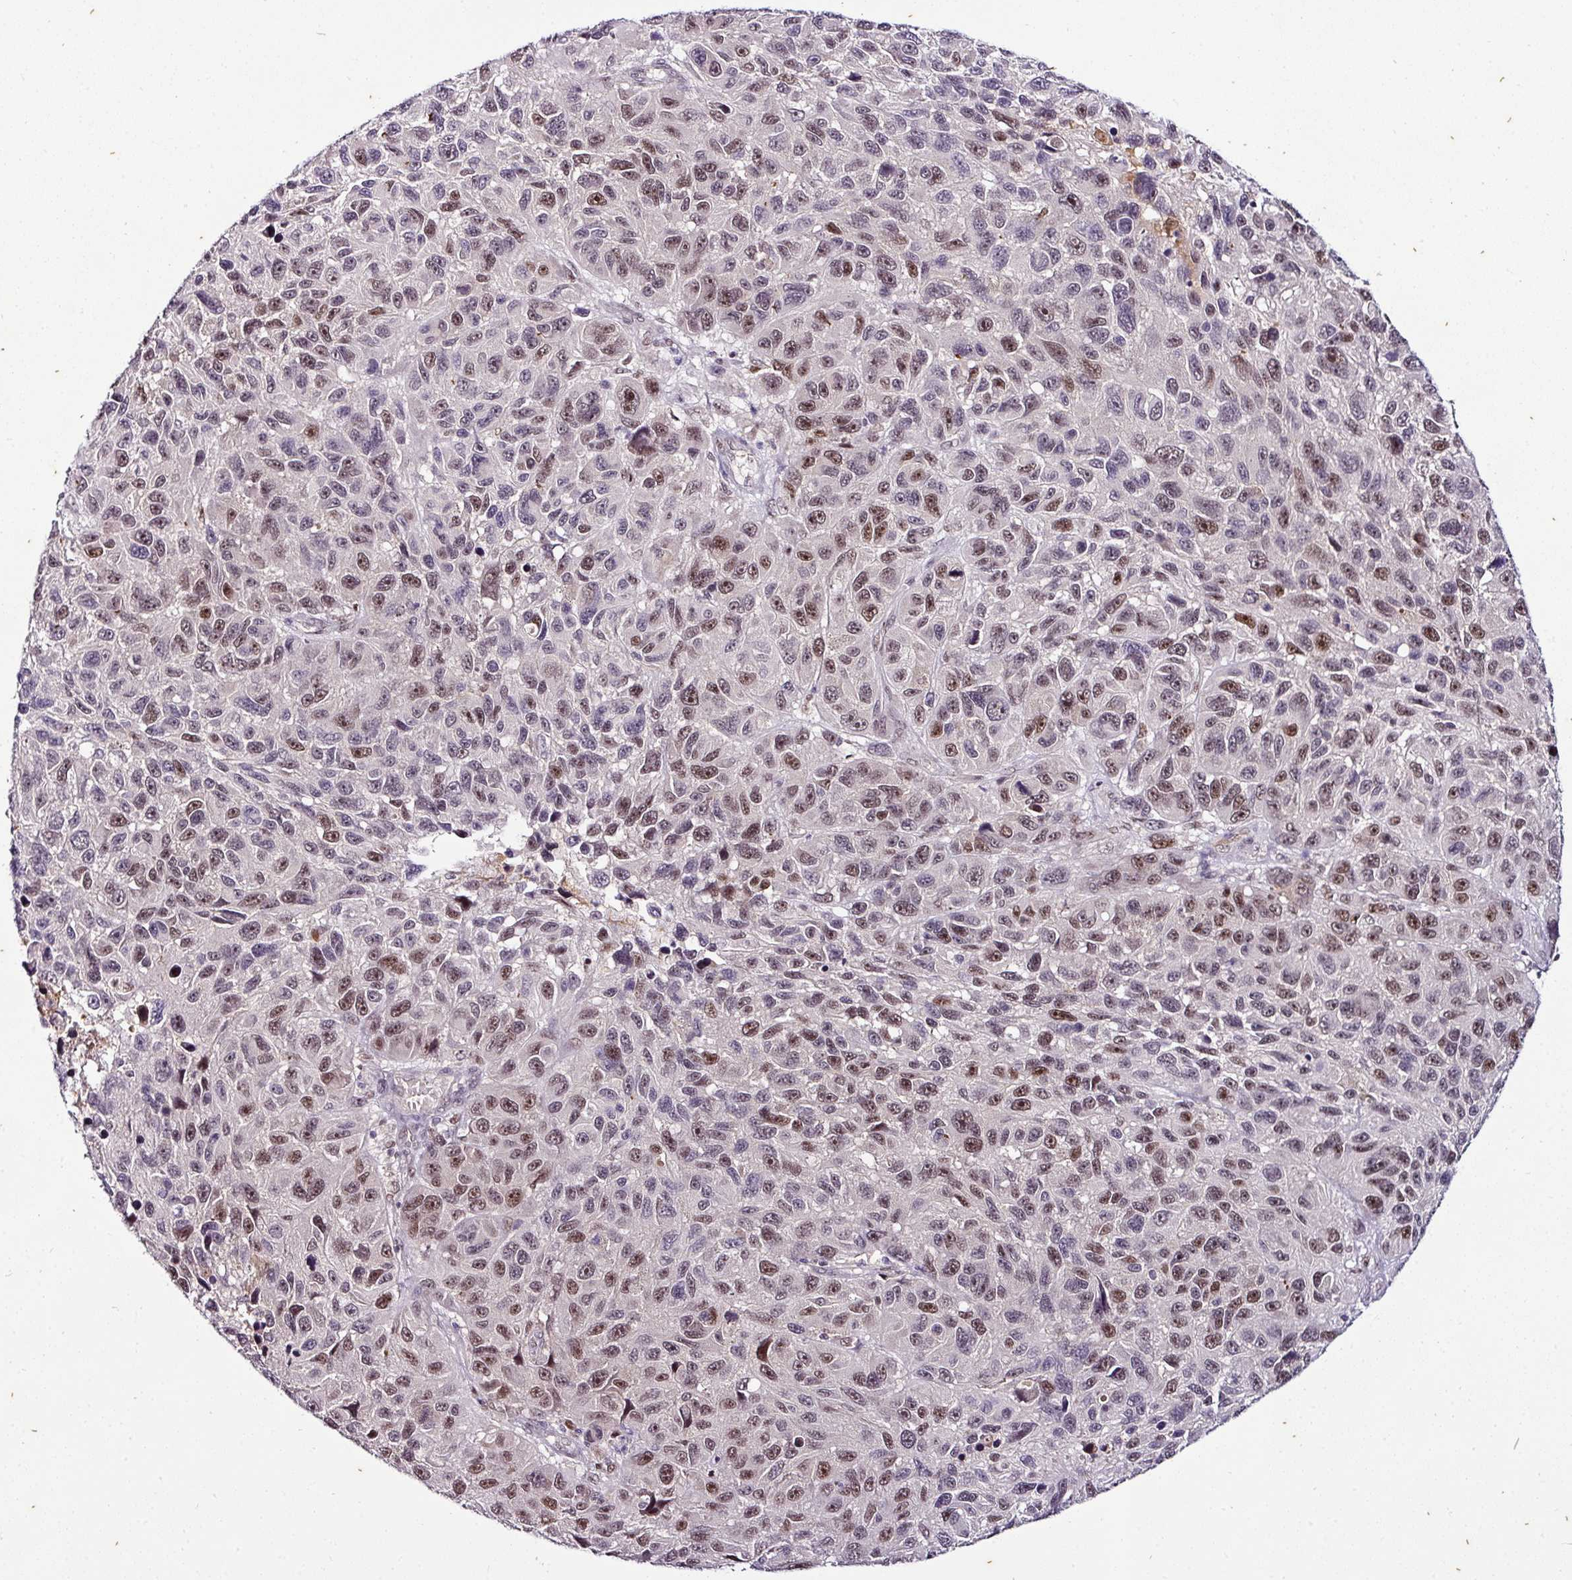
{"staining": {"intensity": "moderate", "quantity": ">75%", "location": "nuclear"}, "tissue": "melanoma", "cell_type": "Tumor cells", "image_type": "cancer", "snomed": [{"axis": "morphology", "description": "Malignant melanoma, NOS"}, {"axis": "topography", "description": "Skin"}], "caption": "An immunohistochemistry micrograph of neoplastic tissue is shown. Protein staining in brown labels moderate nuclear positivity in malignant melanoma within tumor cells.", "gene": "KLF16", "patient": {"sex": "male", "age": 53}}